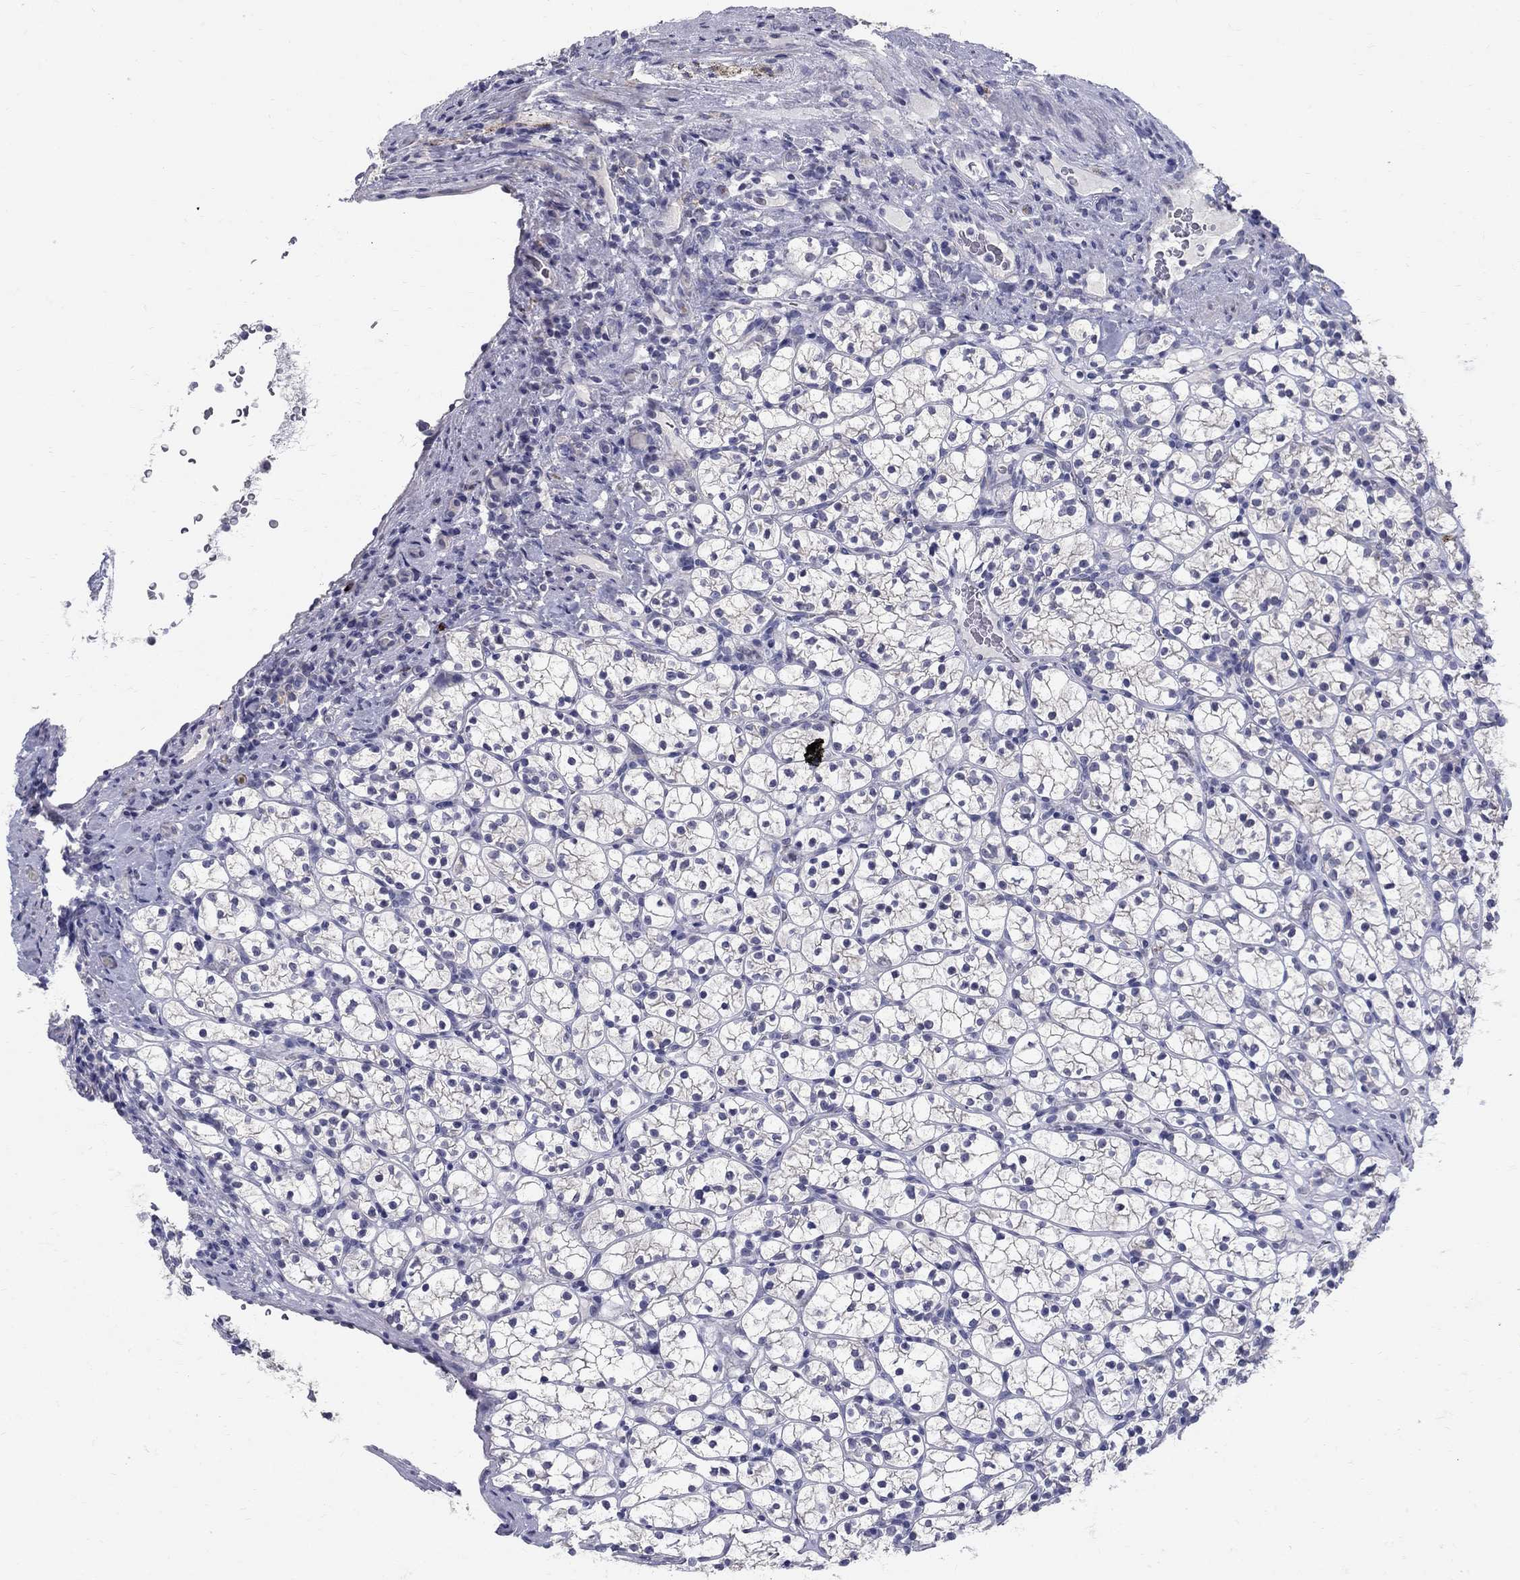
{"staining": {"intensity": "negative", "quantity": "none", "location": "none"}, "tissue": "renal cancer", "cell_type": "Tumor cells", "image_type": "cancer", "snomed": [{"axis": "morphology", "description": "Adenocarcinoma, NOS"}, {"axis": "topography", "description": "Kidney"}], "caption": "Tumor cells show no significant protein staining in renal cancer (adenocarcinoma).", "gene": "TP53TG5", "patient": {"sex": "female", "age": 89}}